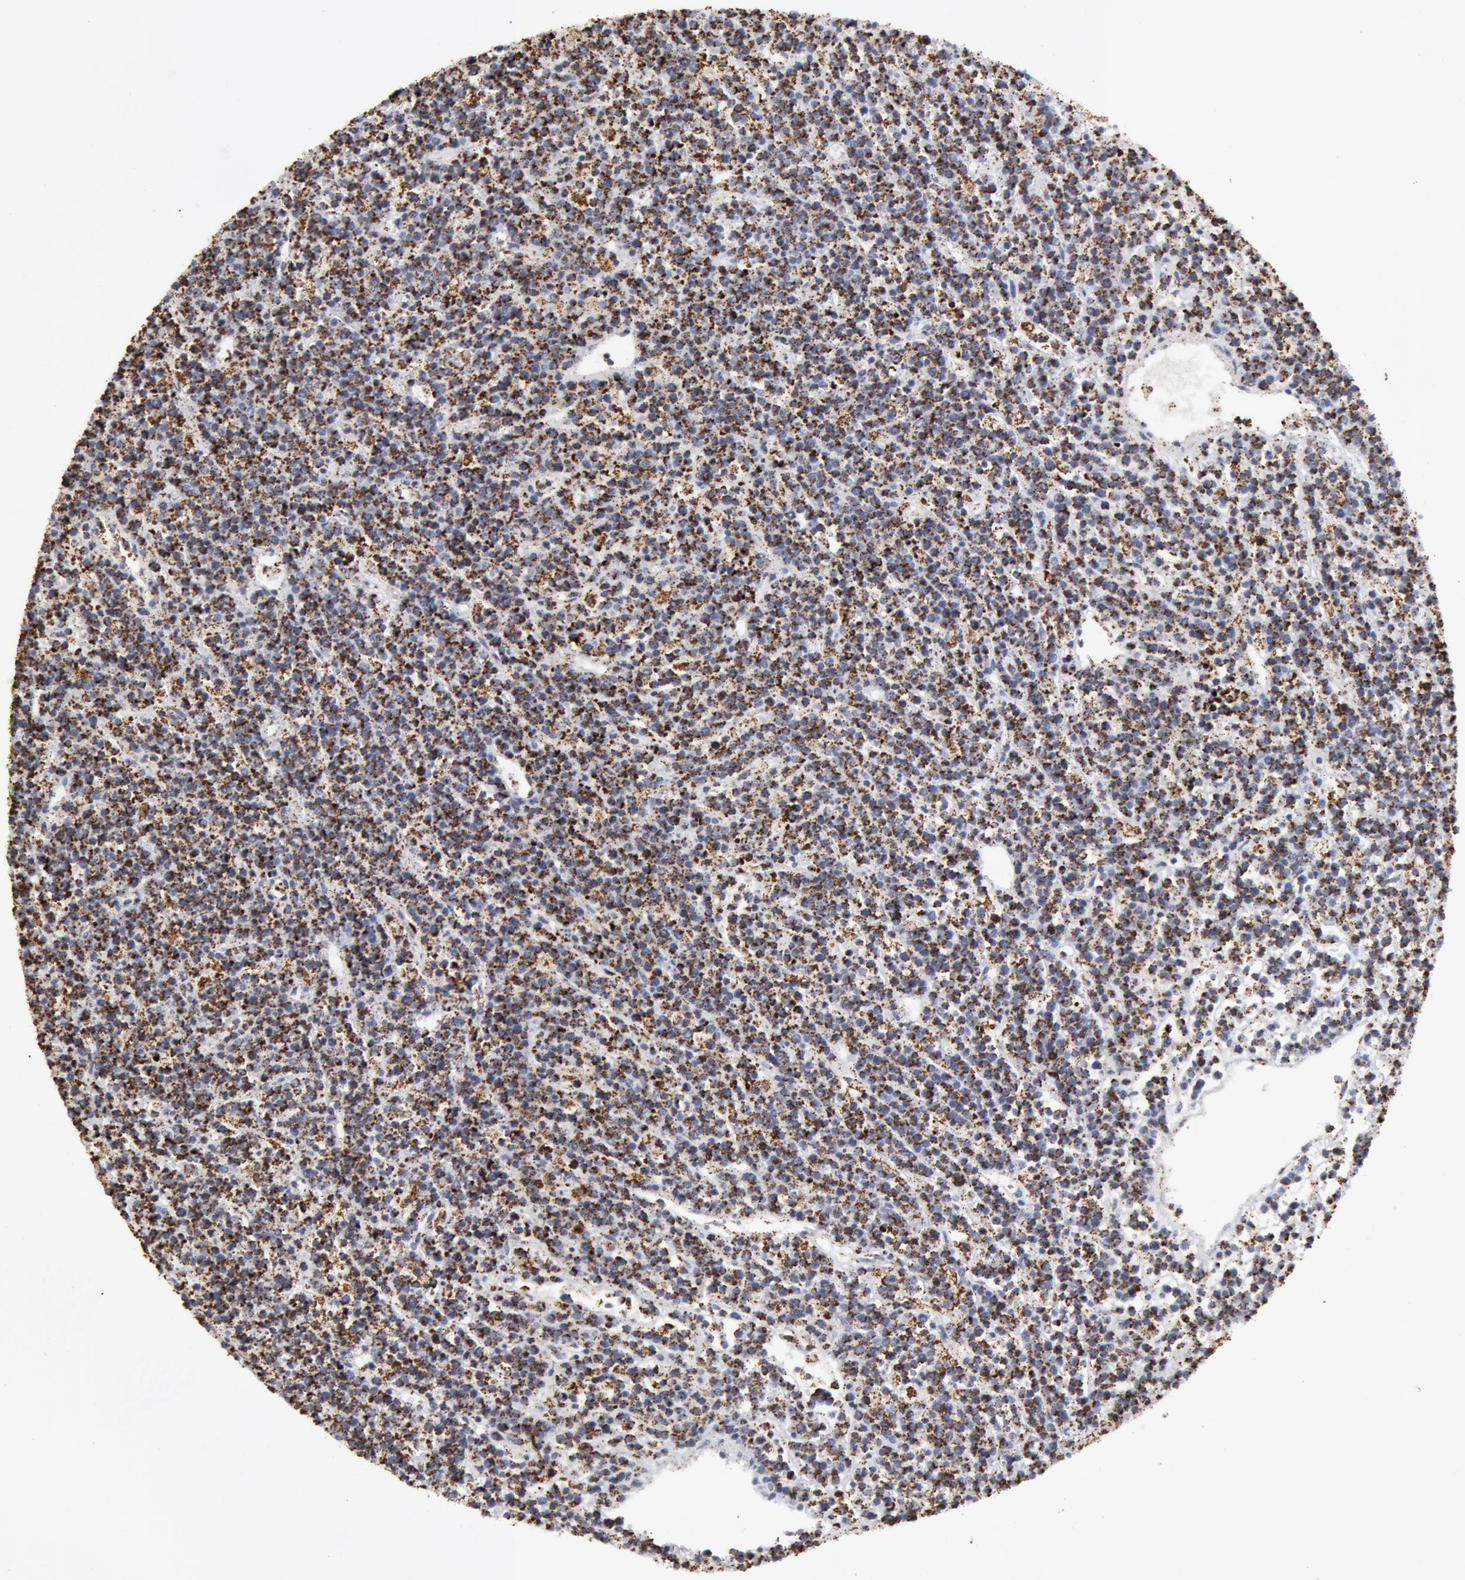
{"staining": {"intensity": "strong", "quantity": ">75%", "location": "cytoplasmic/membranous"}, "tissue": "lymphoma", "cell_type": "Tumor cells", "image_type": "cancer", "snomed": [{"axis": "morphology", "description": "Malignant lymphoma, non-Hodgkin's type, High grade"}, {"axis": "topography", "description": "Ovary"}], "caption": "Strong cytoplasmic/membranous staining for a protein is appreciated in about >75% of tumor cells of high-grade malignant lymphoma, non-Hodgkin's type using immunohistochemistry.", "gene": "ATP5F1B", "patient": {"sex": "female", "age": 56}}